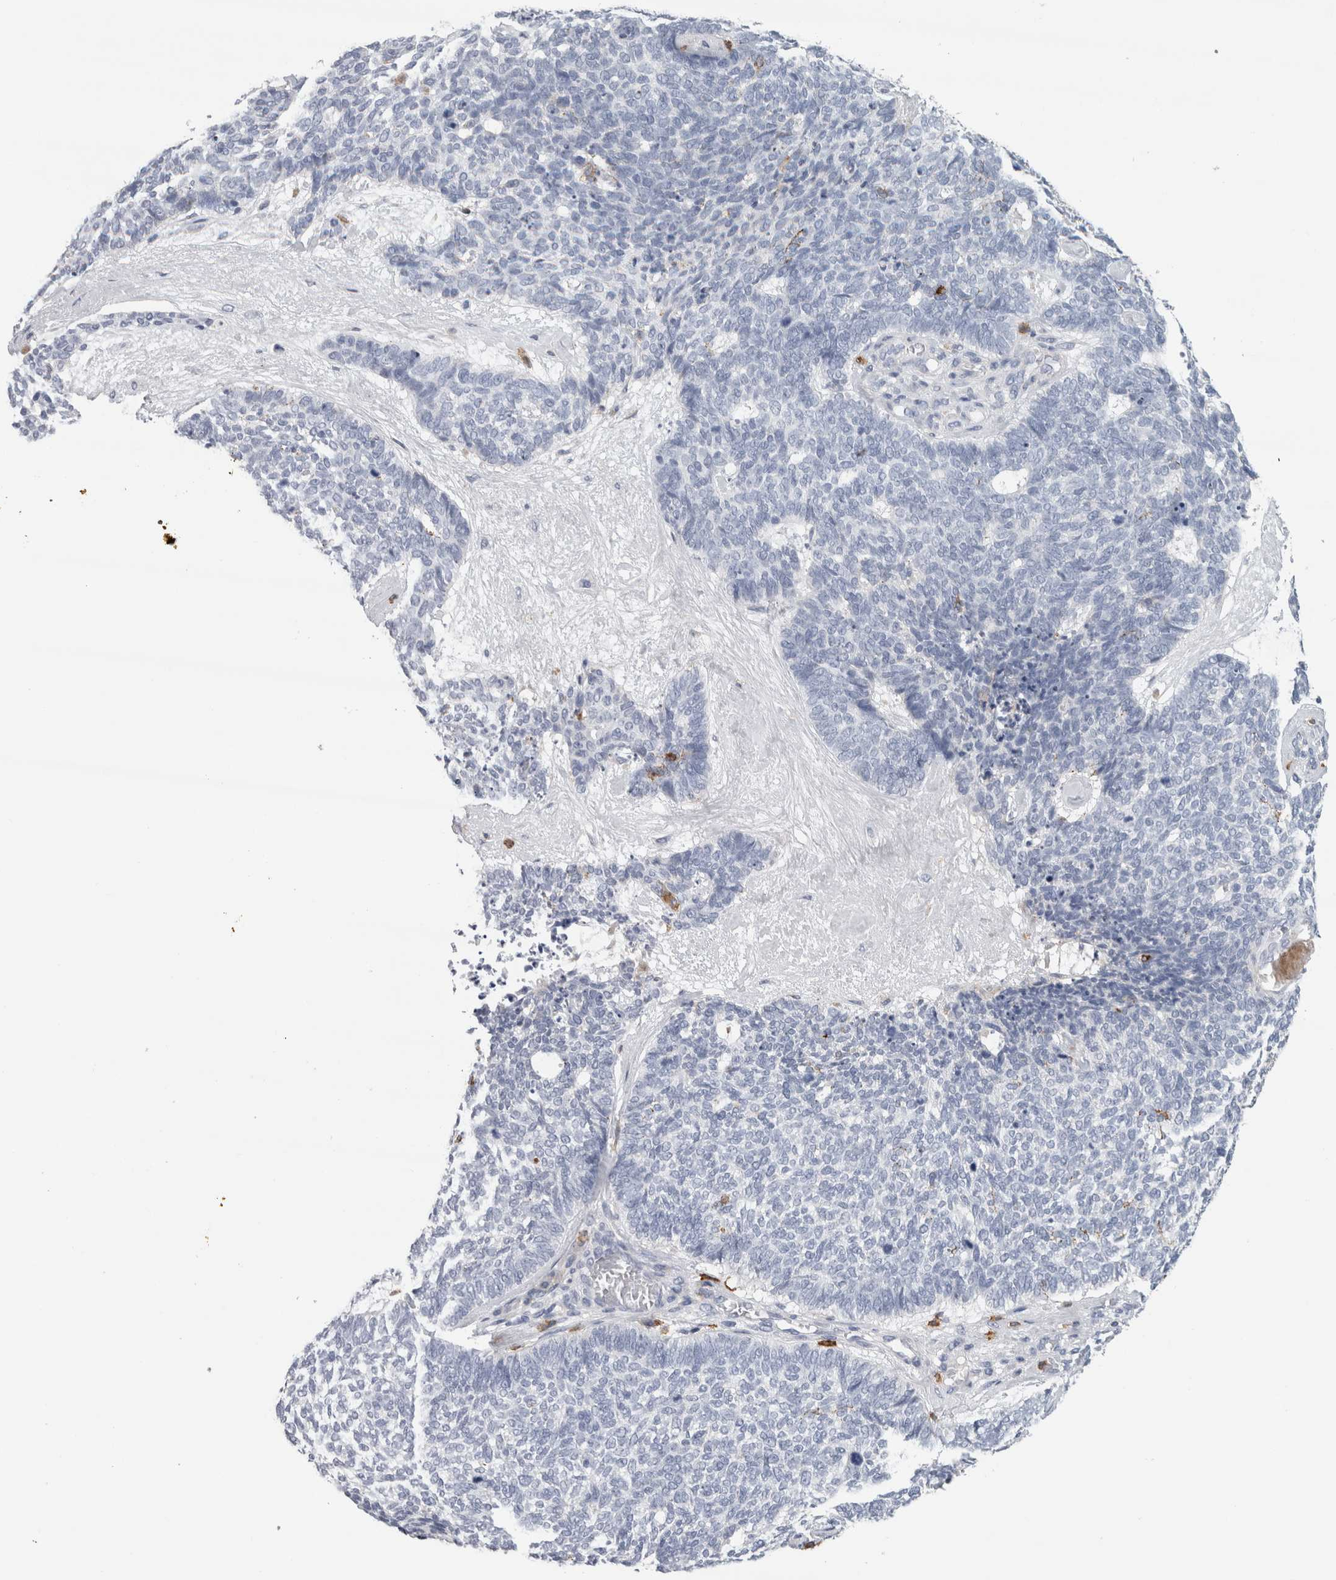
{"staining": {"intensity": "negative", "quantity": "none", "location": "none"}, "tissue": "skin cancer", "cell_type": "Tumor cells", "image_type": "cancer", "snomed": [{"axis": "morphology", "description": "Basal cell carcinoma"}, {"axis": "topography", "description": "Skin"}], "caption": "Protein analysis of skin cancer exhibits no significant positivity in tumor cells.", "gene": "CD63", "patient": {"sex": "female", "age": 84}}